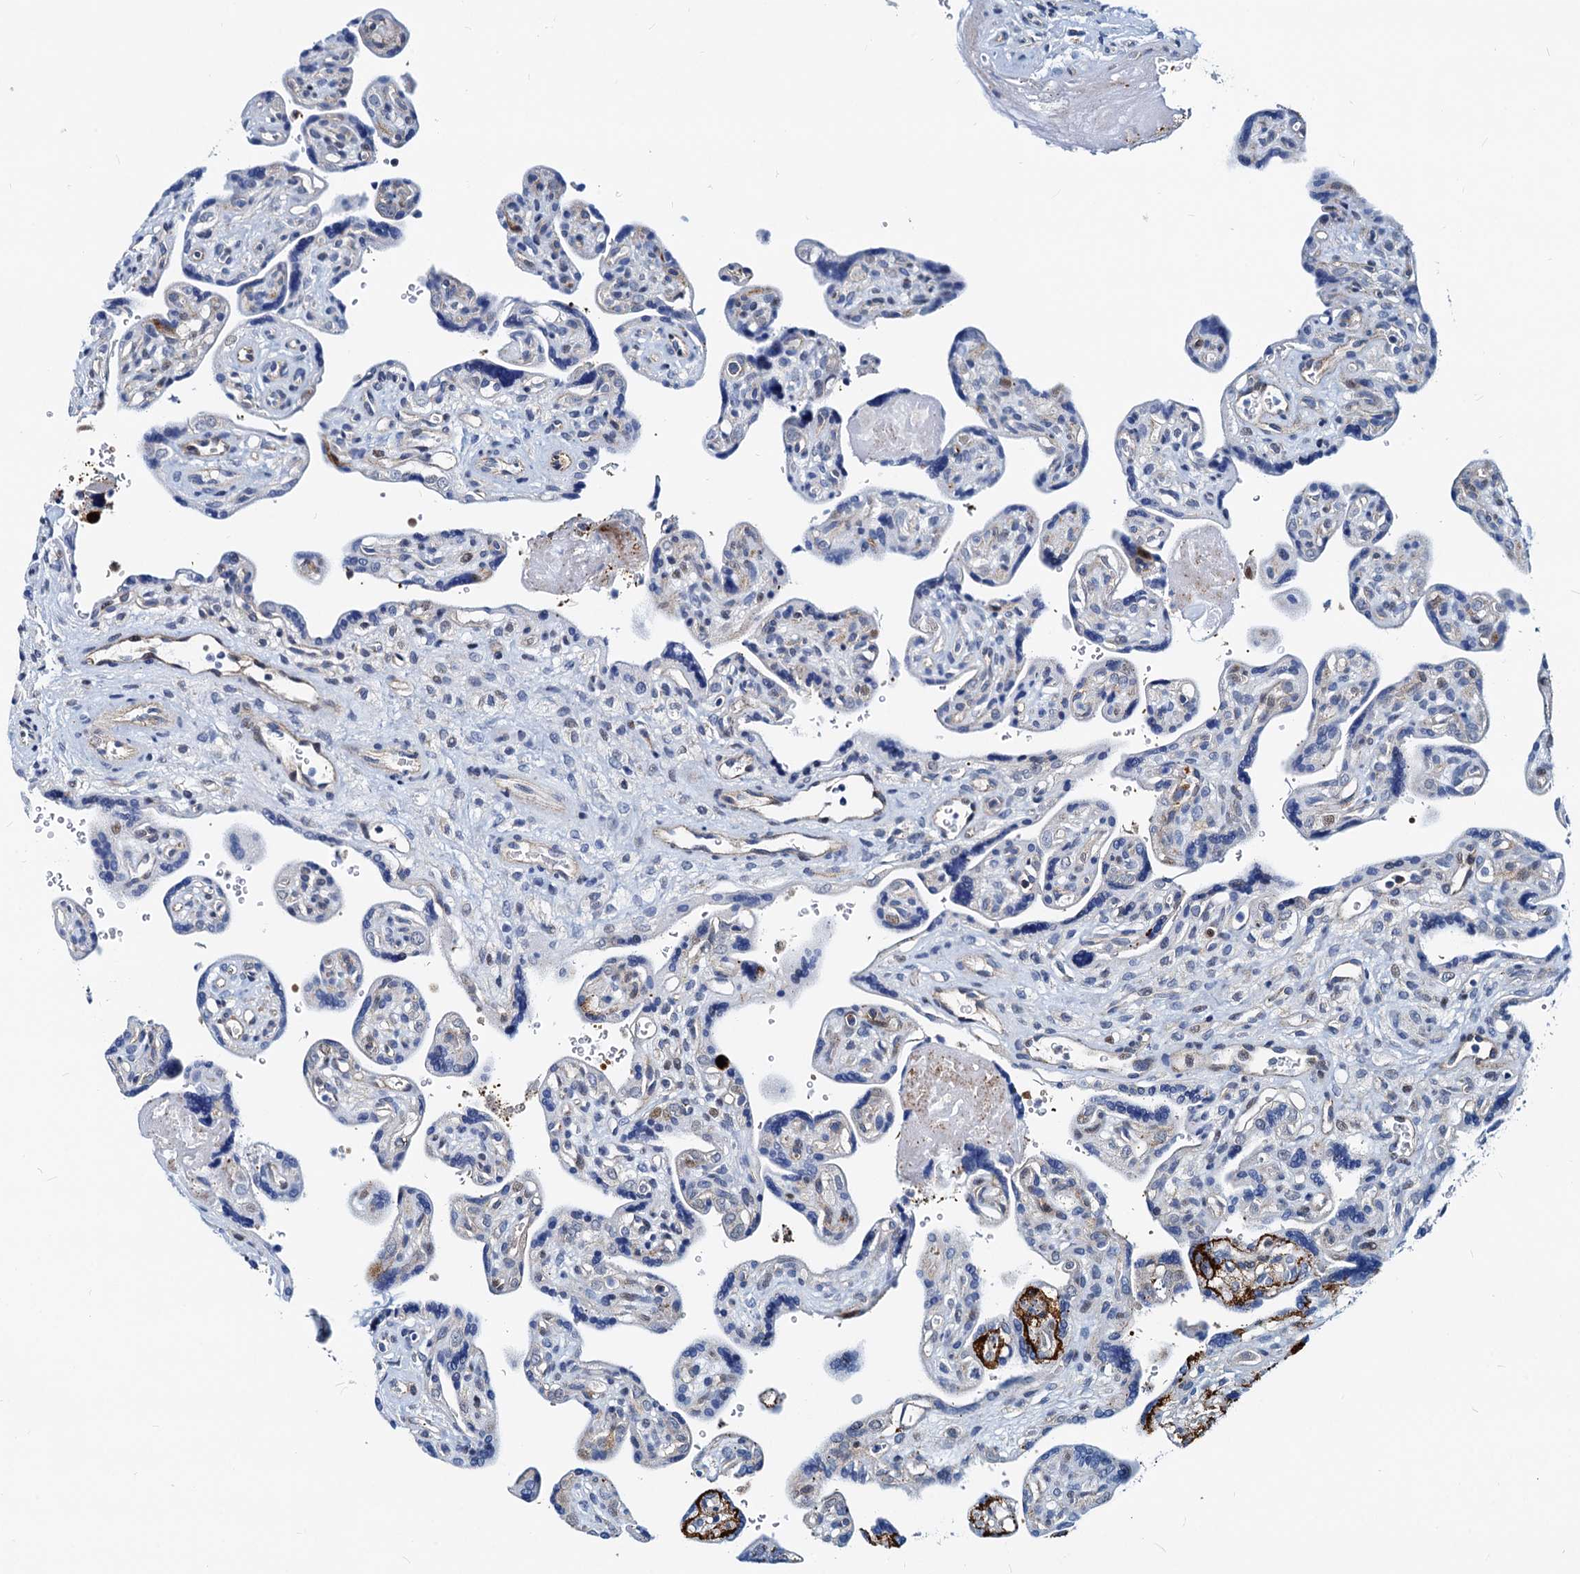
{"staining": {"intensity": "weak", "quantity": "<25%", "location": "nuclear"}, "tissue": "placenta", "cell_type": "Trophoblastic cells", "image_type": "normal", "snomed": [{"axis": "morphology", "description": "Normal tissue, NOS"}, {"axis": "topography", "description": "Placenta"}], "caption": "Immunohistochemistry (IHC) histopathology image of unremarkable placenta: placenta stained with DAB (3,3'-diaminobenzidine) exhibits no significant protein staining in trophoblastic cells.", "gene": "PTGES3", "patient": {"sex": "female", "age": 39}}